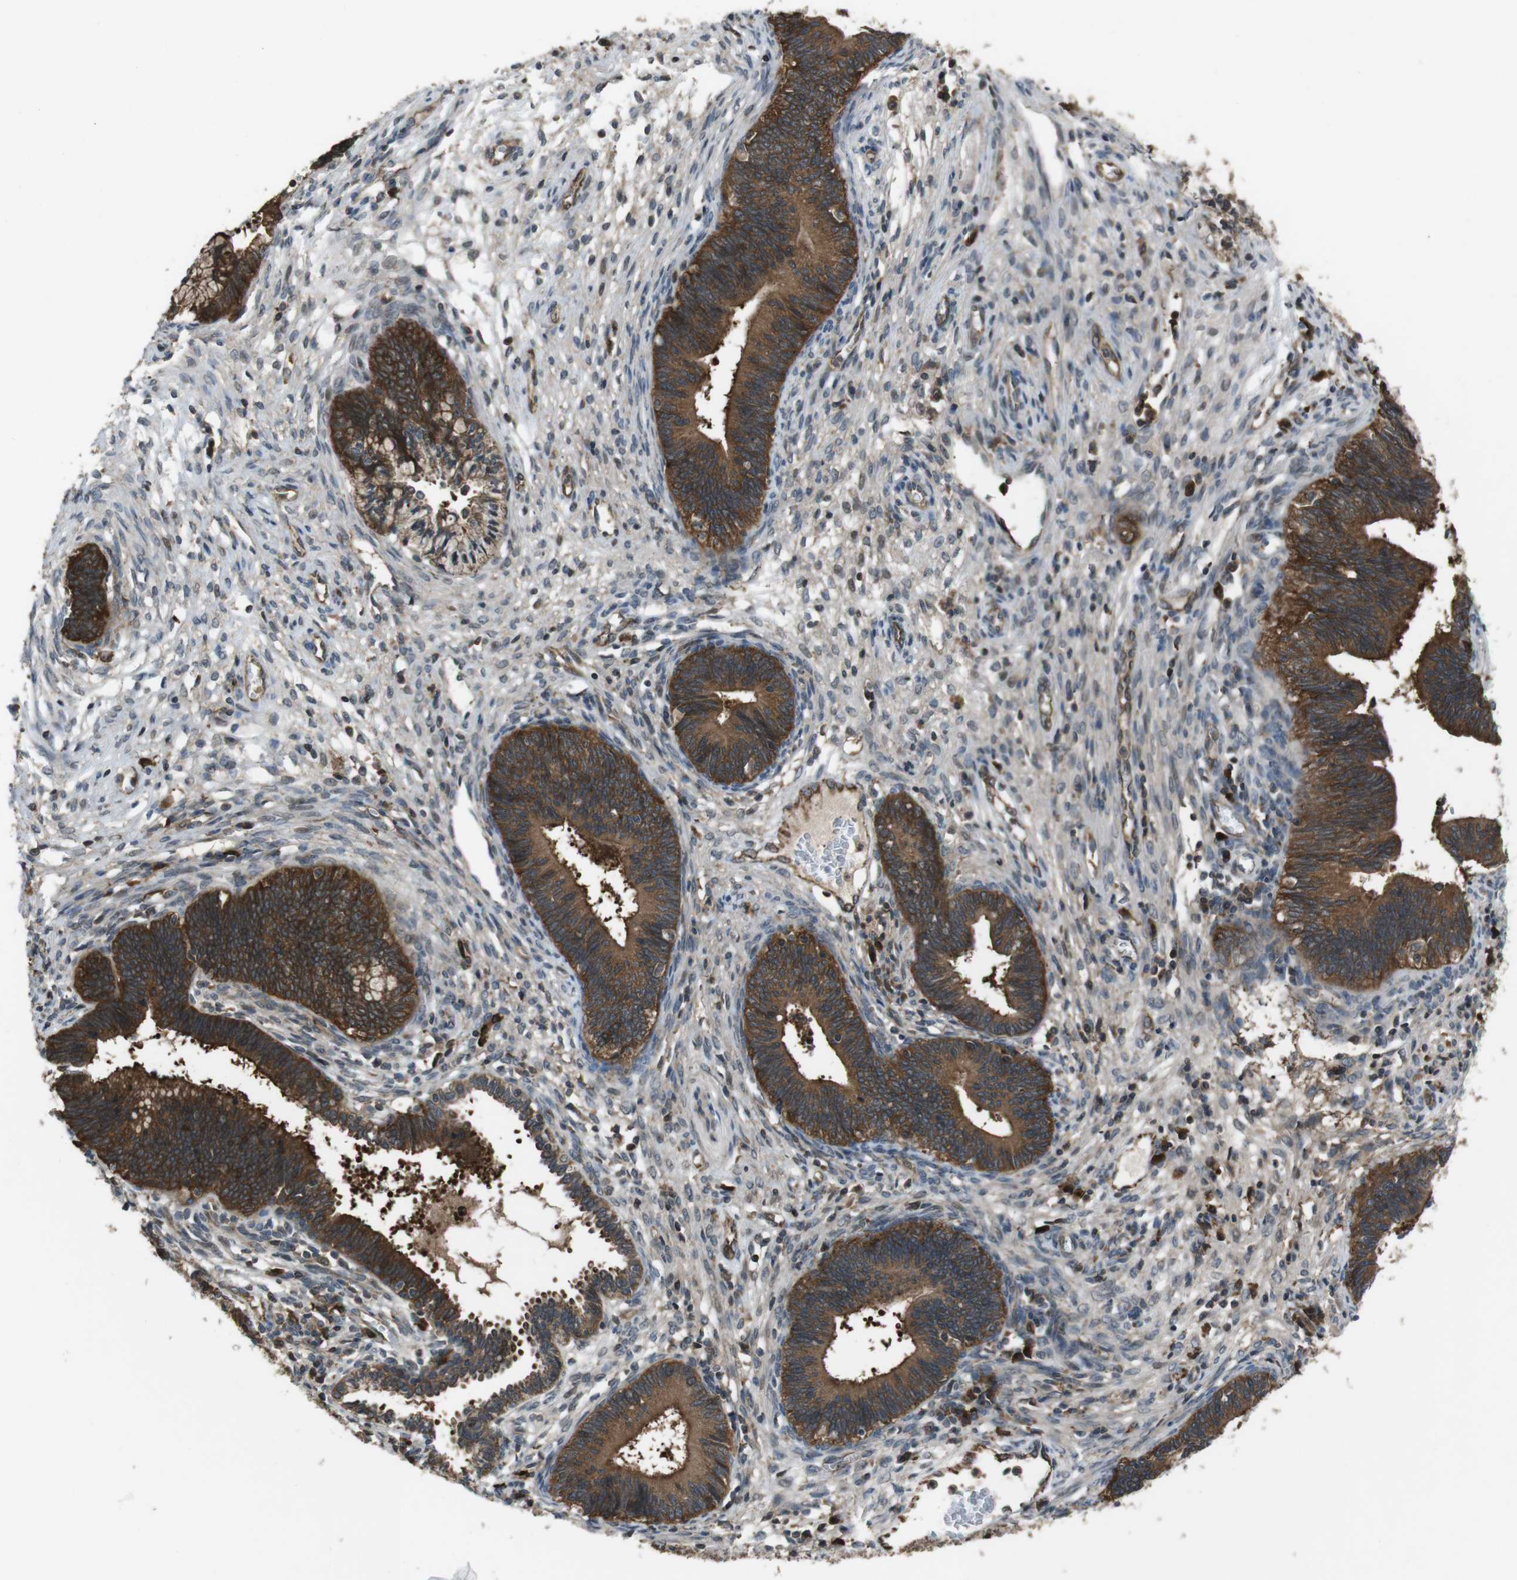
{"staining": {"intensity": "strong", "quantity": ">75%", "location": "cytoplasmic/membranous"}, "tissue": "cervical cancer", "cell_type": "Tumor cells", "image_type": "cancer", "snomed": [{"axis": "morphology", "description": "Adenocarcinoma, NOS"}, {"axis": "topography", "description": "Cervix"}], "caption": "Immunohistochemistry of human adenocarcinoma (cervical) demonstrates high levels of strong cytoplasmic/membranous staining in about >75% of tumor cells.", "gene": "SLC22A23", "patient": {"sex": "female", "age": 44}}